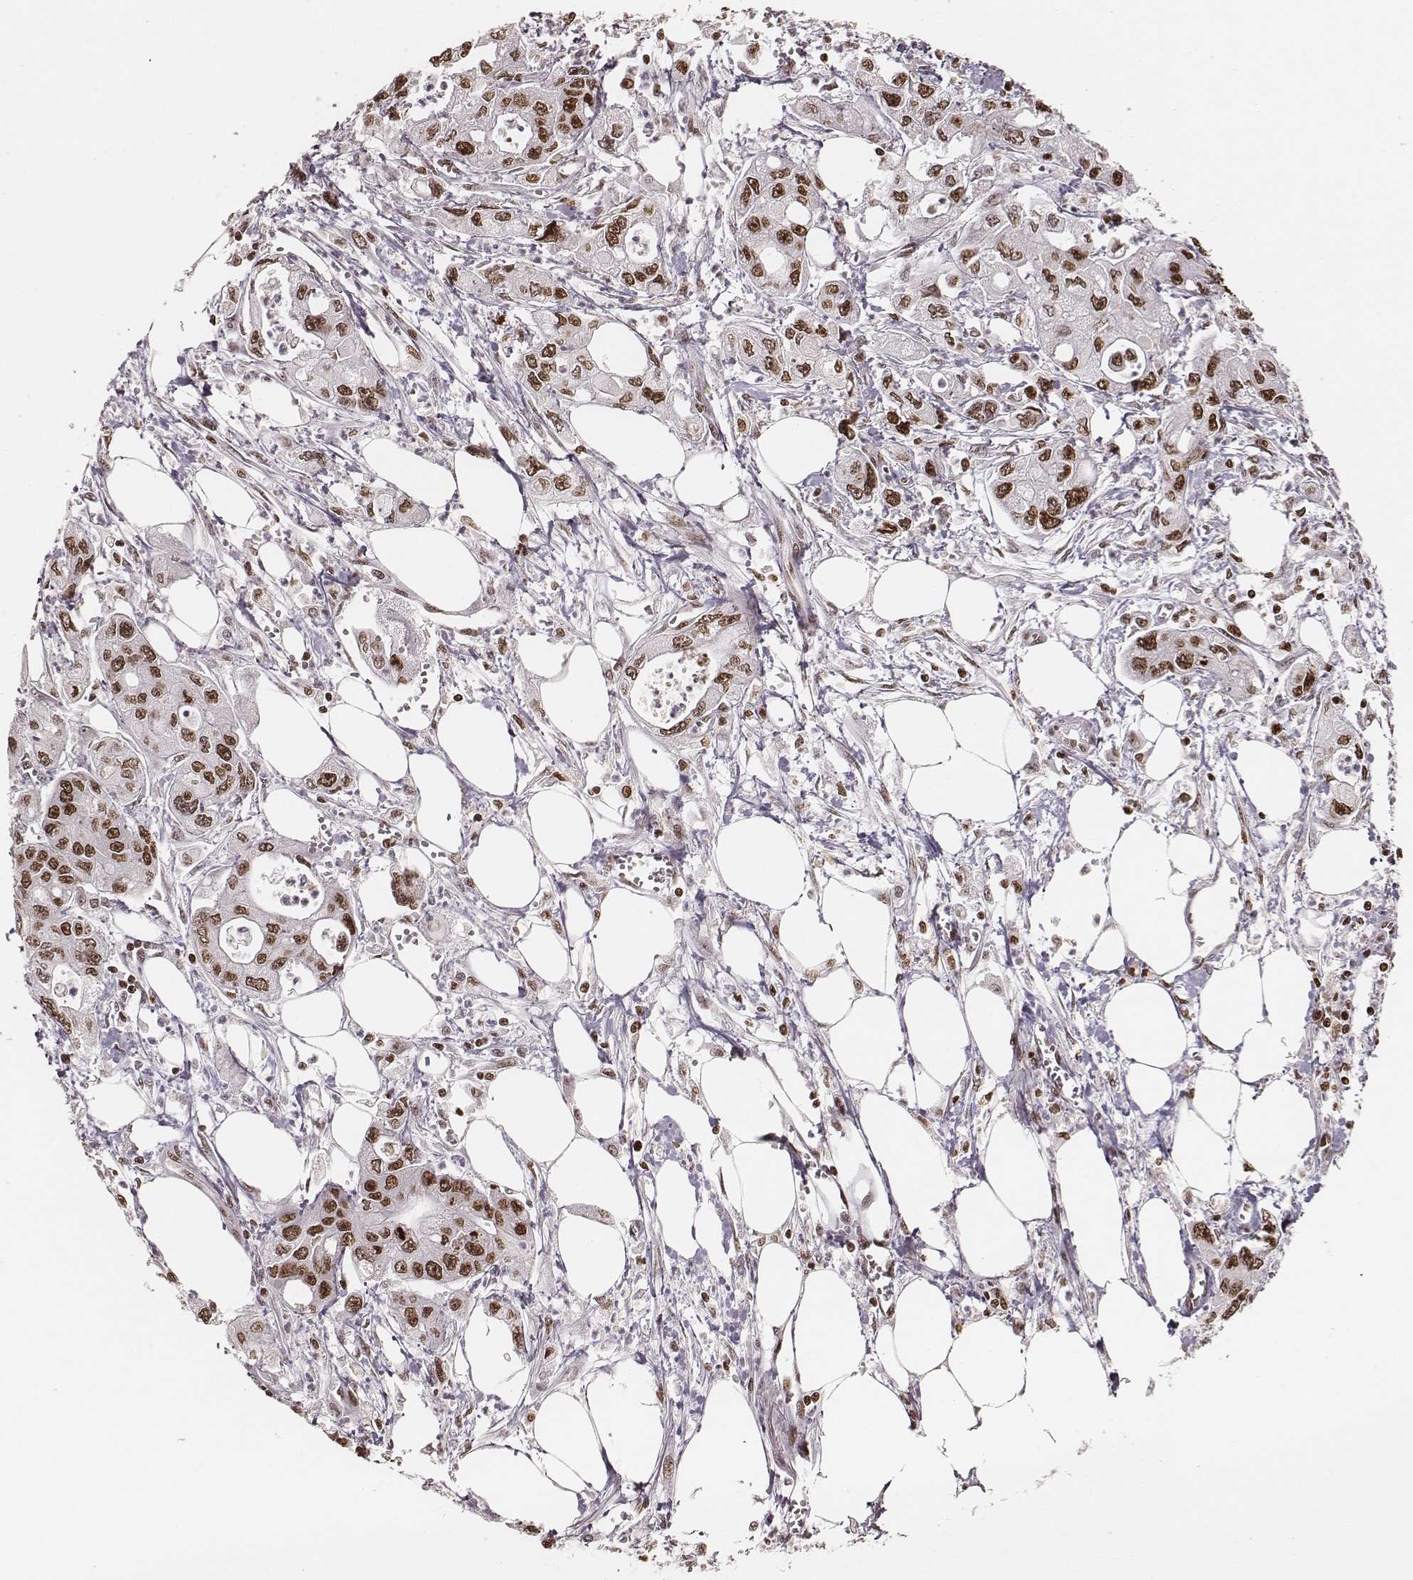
{"staining": {"intensity": "moderate", "quantity": ">75%", "location": "nuclear"}, "tissue": "pancreatic cancer", "cell_type": "Tumor cells", "image_type": "cancer", "snomed": [{"axis": "morphology", "description": "Adenocarcinoma, NOS"}, {"axis": "topography", "description": "Pancreas"}], "caption": "Pancreatic cancer stained with a protein marker displays moderate staining in tumor cells.", "gene": "PARP1", "patient": {"sex": "male", "age": 70}}